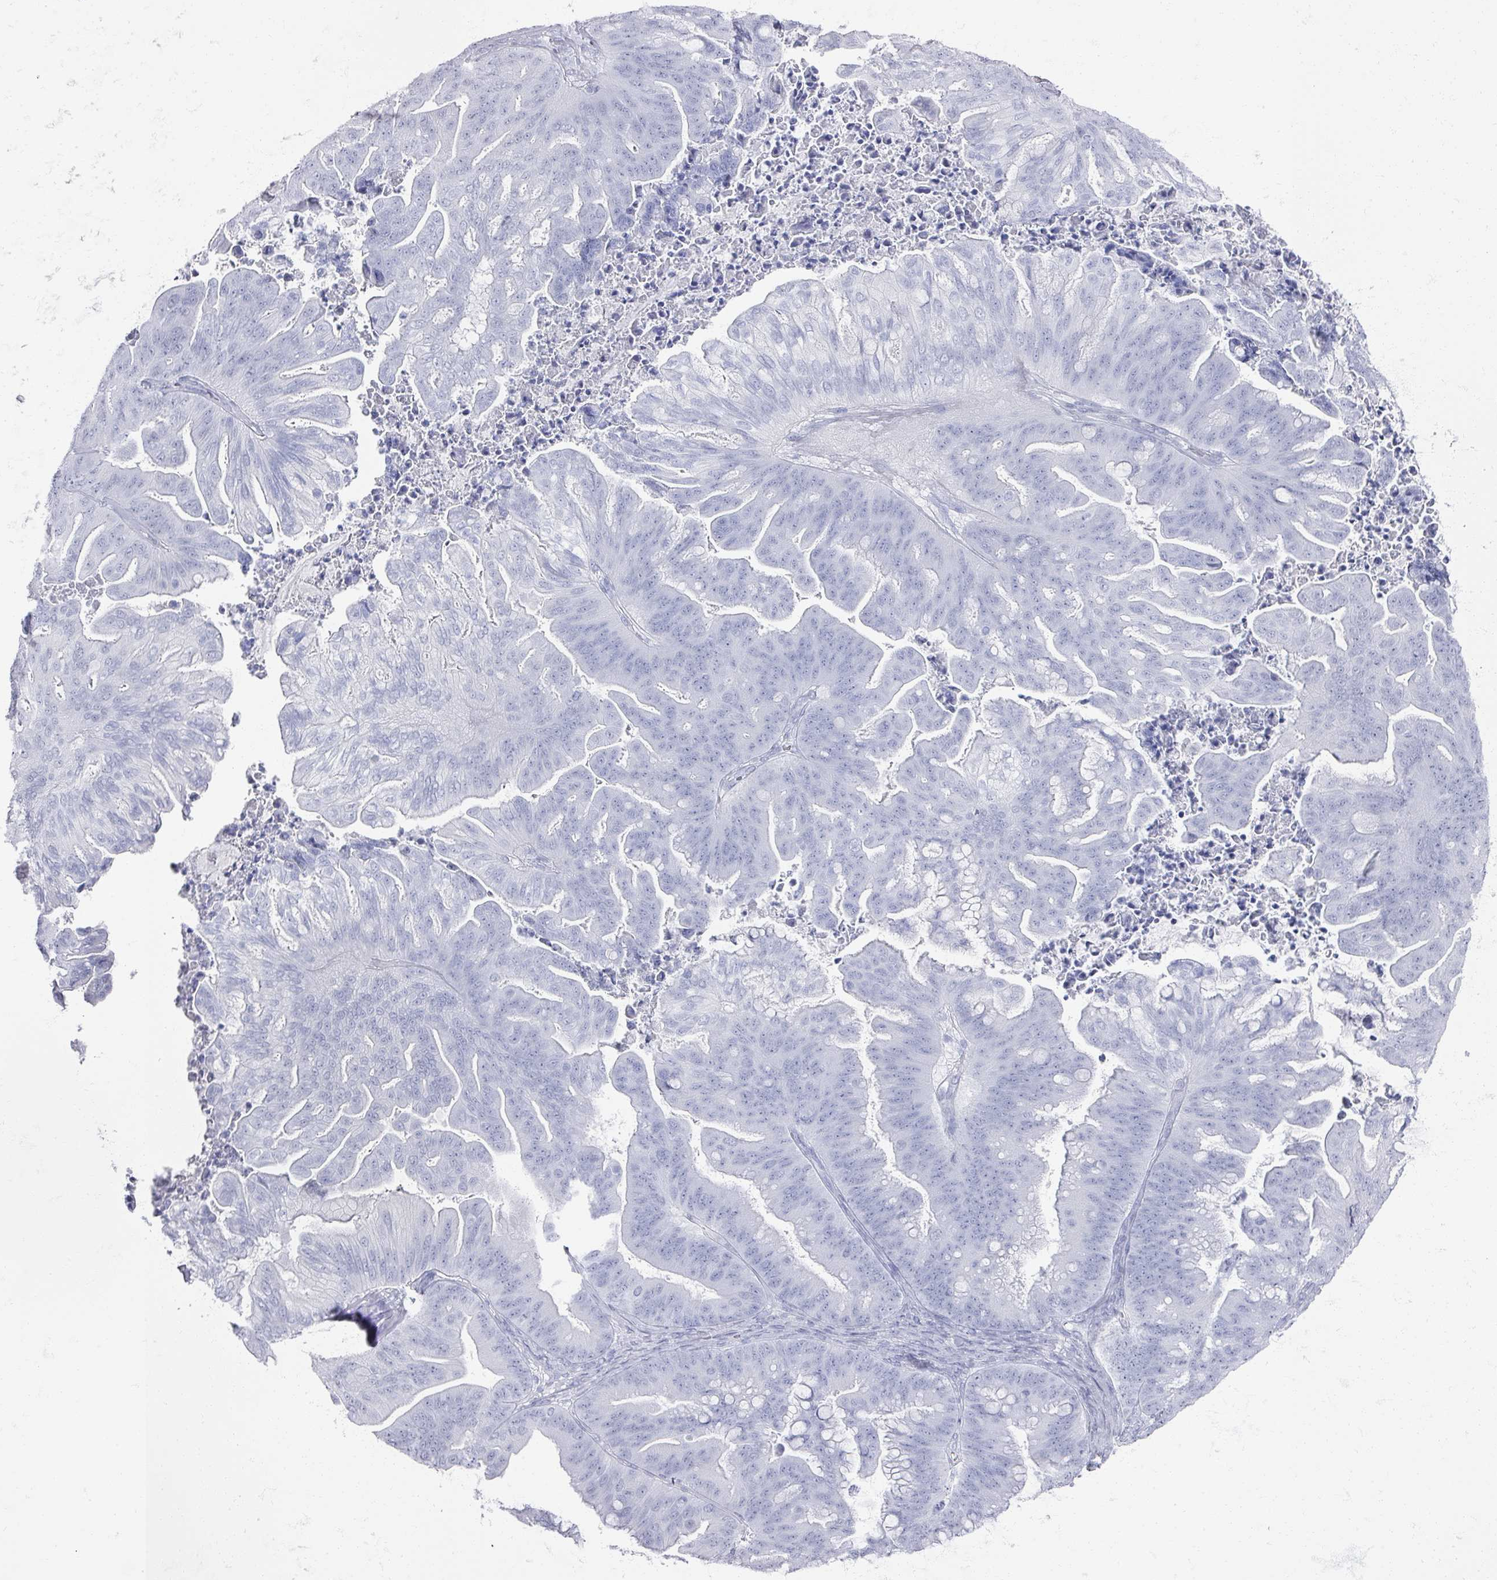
{"staining": {"intensity": "negative", "quantity": "none", "location": "none"}, "tissue": "ovarian cancer", "cell_type": "Tumor cells", "image_type": "cancer", "snomed": [{"axis": "morphology", "description": "Cystadenocarcinoma, mucinous, NOS"}, {"axis": "topography", "description": "Ovary"}], "caption": "This is a photomicrograph of immunohistochemistry staining of ovarian cancer, which shows no staining in tumor cells.", "gene": "OMG", "patient": {"sex": "female", "age": 67}}